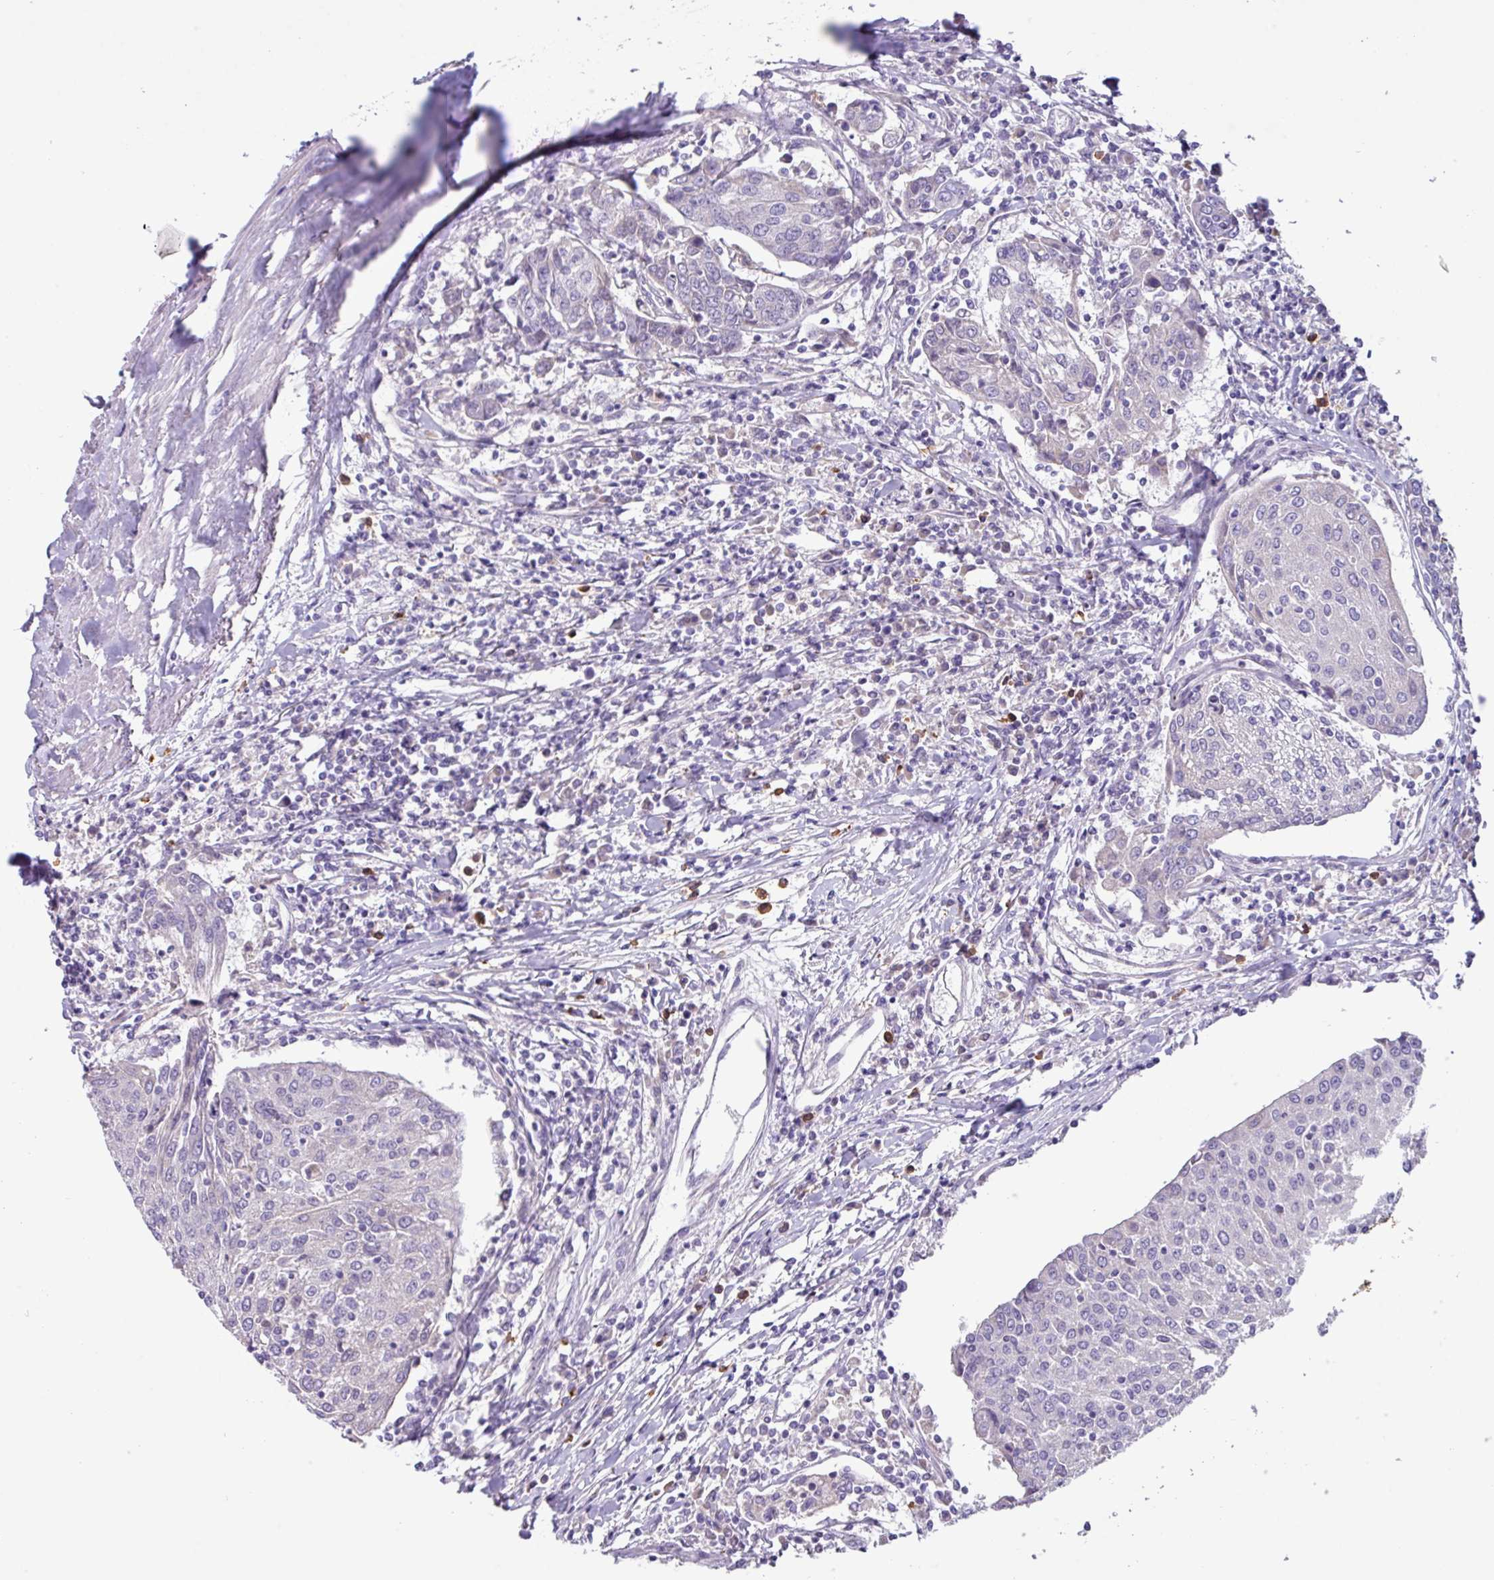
{"staining": {"intensity": "negative", "quantity": "none", "location": "none"}, "tissue": "urothelial cancer", "cell_type": "Tumor cells", "image_type": "cancer", "snomed": [{"axis": "morphology", "description": "Urothelial carcinoma, High grade"}, {"axis": "topography", "description": "Urinary bladder"}], "caption": "Tumor cells are negative for protein expression in human urothelial cancer. The staining was performed using DAB (3,3'-diaminobenzidine) to visualize the protein expression in brown, while the nuclei were stained in blue with hematoxylin (Magnification: 20x).", "gene": "ZNF524", "patient": {"sex": "female", "age": 85}}